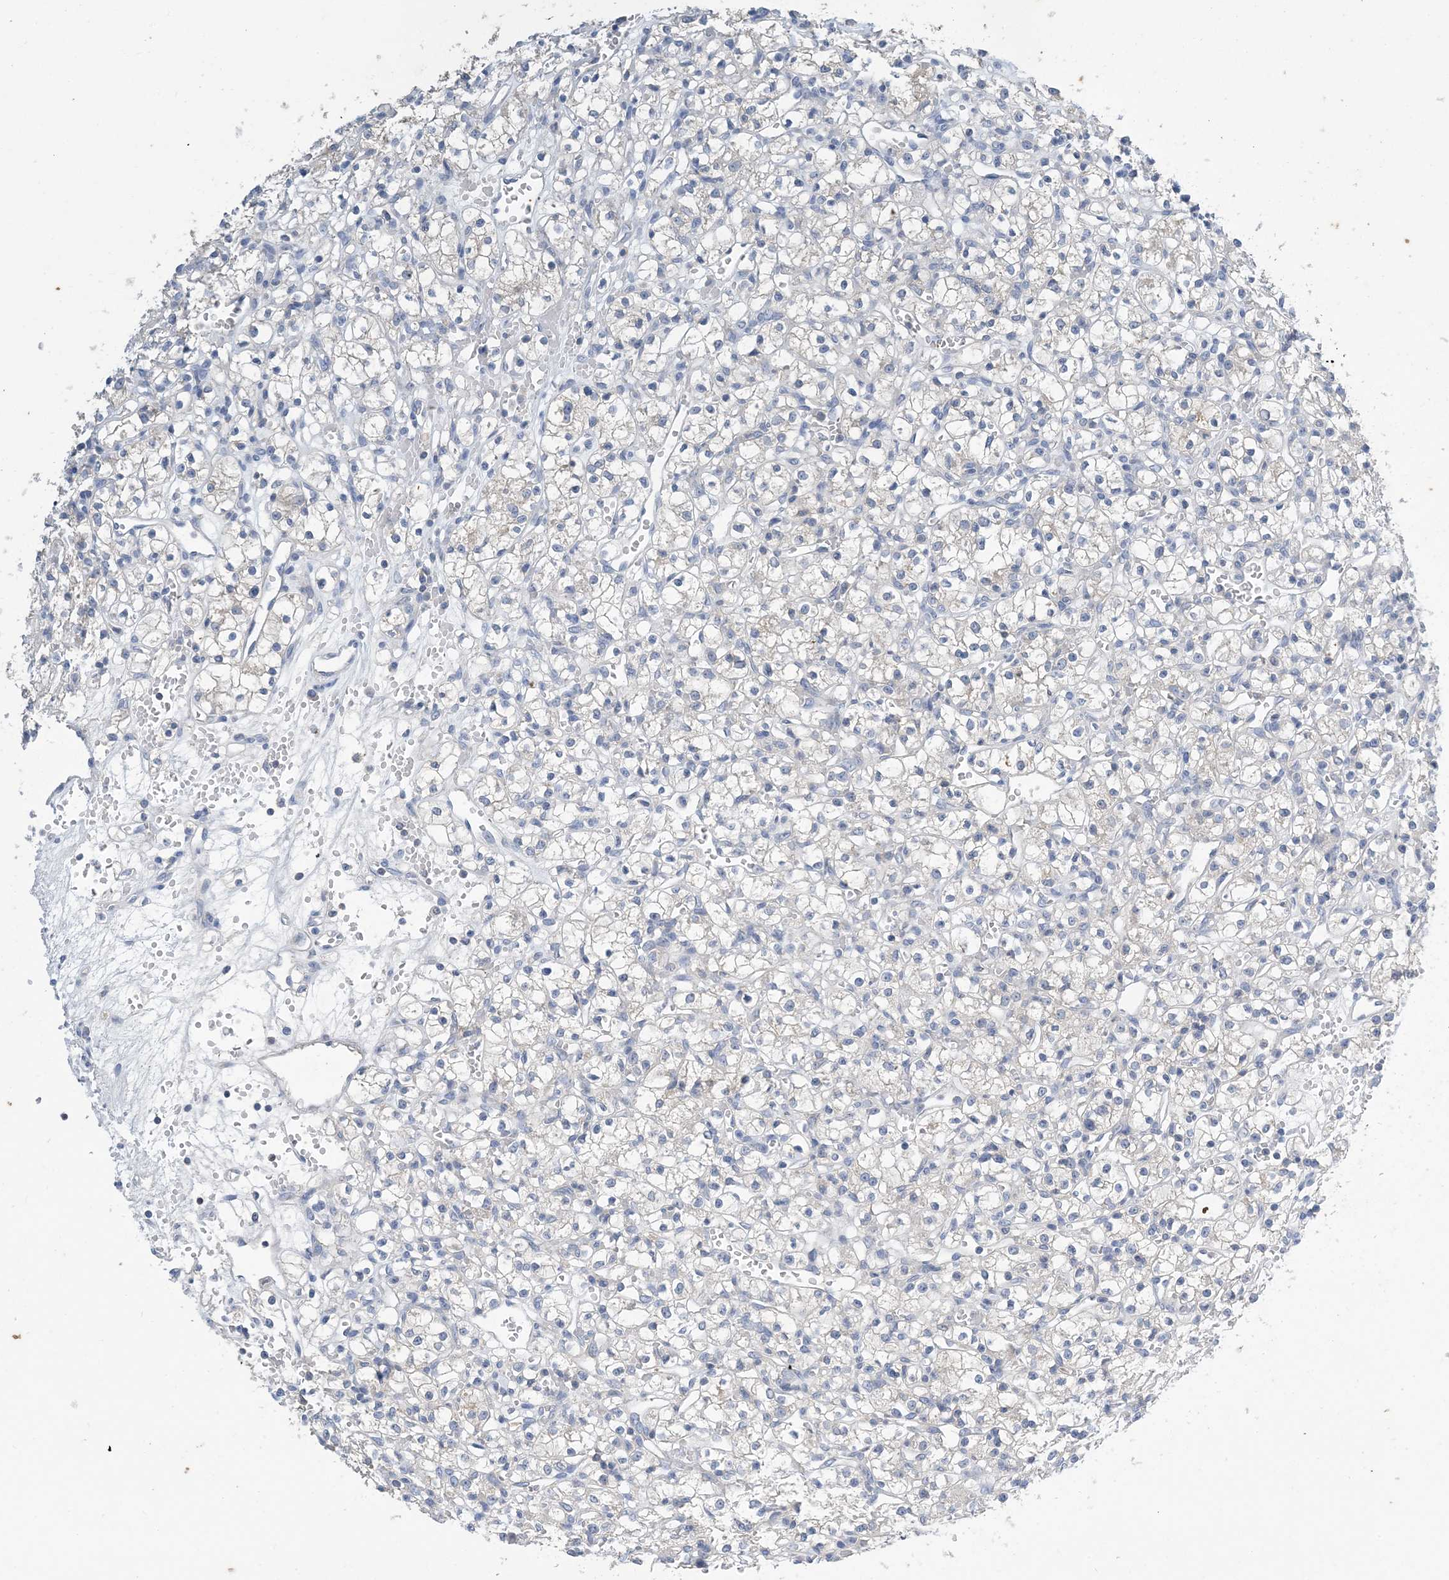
{"staining": {"intensity": "negative", "quantity": "none", "location": "none"}, "tissue": "renal cancer", "cell_type": "Tumor cells", "image_type": "cancer", "snomed": [{"axis": "morphology", "description": "Adenocarcinoma, NOS"}, {"axis": "topography", "description": "Kidney"}], "caption": "Immunohistochemistry of human renal cancer displays no expression in tumor cells. (Stains: DAB (3,3'-diaminobenzidine) immunohistochemistry (IHC) with hematoxylin counter stain, Microscopy: brightfield microscopy at high magnification).", "gene": "KPRP", "patient": {"sex": "female", "age": 59}}